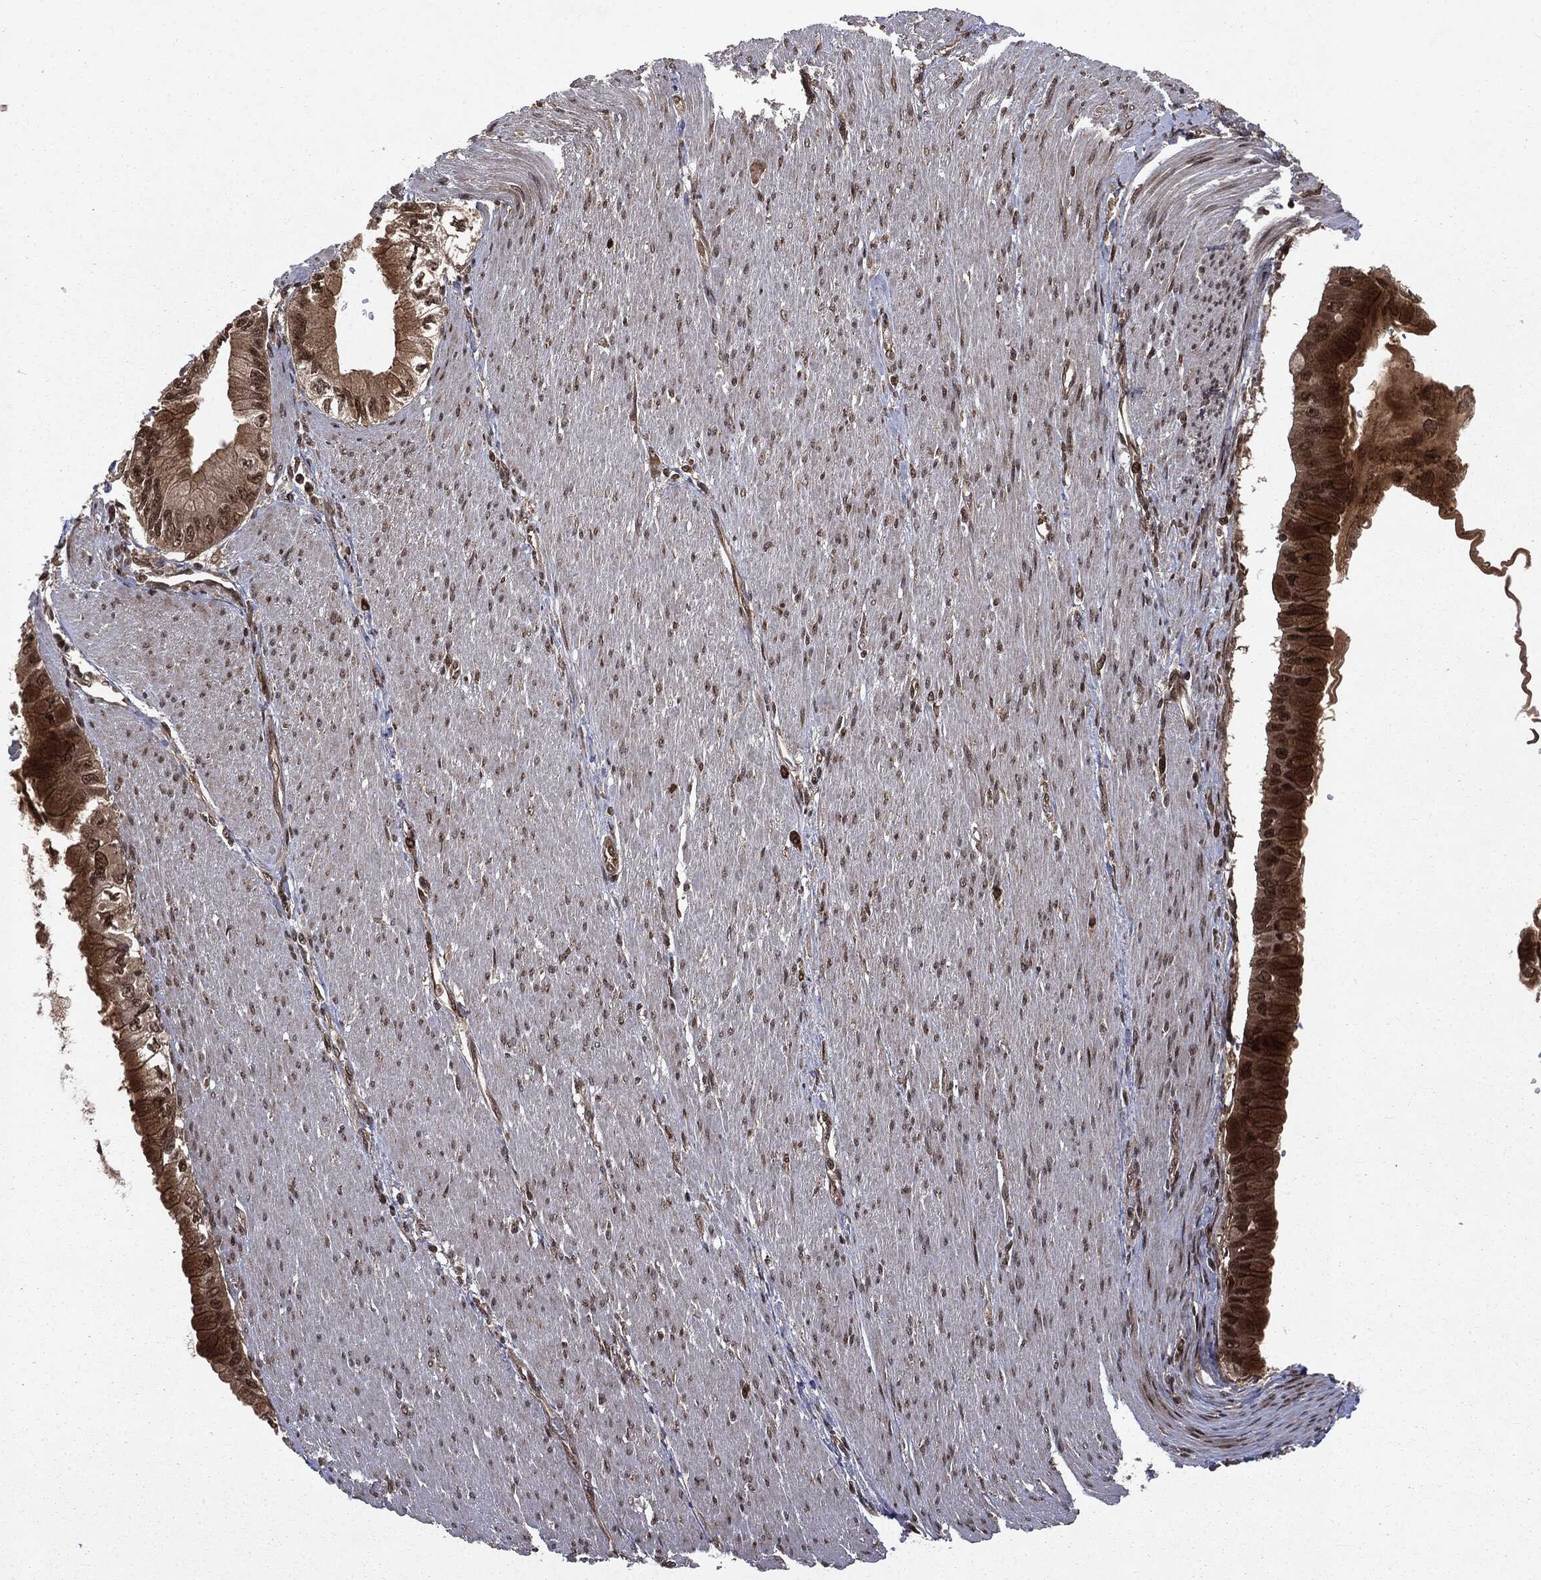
{"staining": {"intensity": "strong", "quantity": "25%-75%", "location": "cytoplasmic/membranous"}, "tissue": "pancreatic cancer", "cell_type": "Tumor cells", "image_type": "cancer", "snomed": [{"axis": "morphology", "description": "Adenocarcinoma, NOS"}, {"axis": "topography", "description": "Pancreas"}], "caption": "A micrograph showing strong cytoplasmic/membranous positivity in about 25%-75% of tumor cells in pancreatic adenocarcinoma, as visualized by brown immunohistochemical staining.", "gene": "STAU2", "patient": {"sex": "male", "age": 48}}